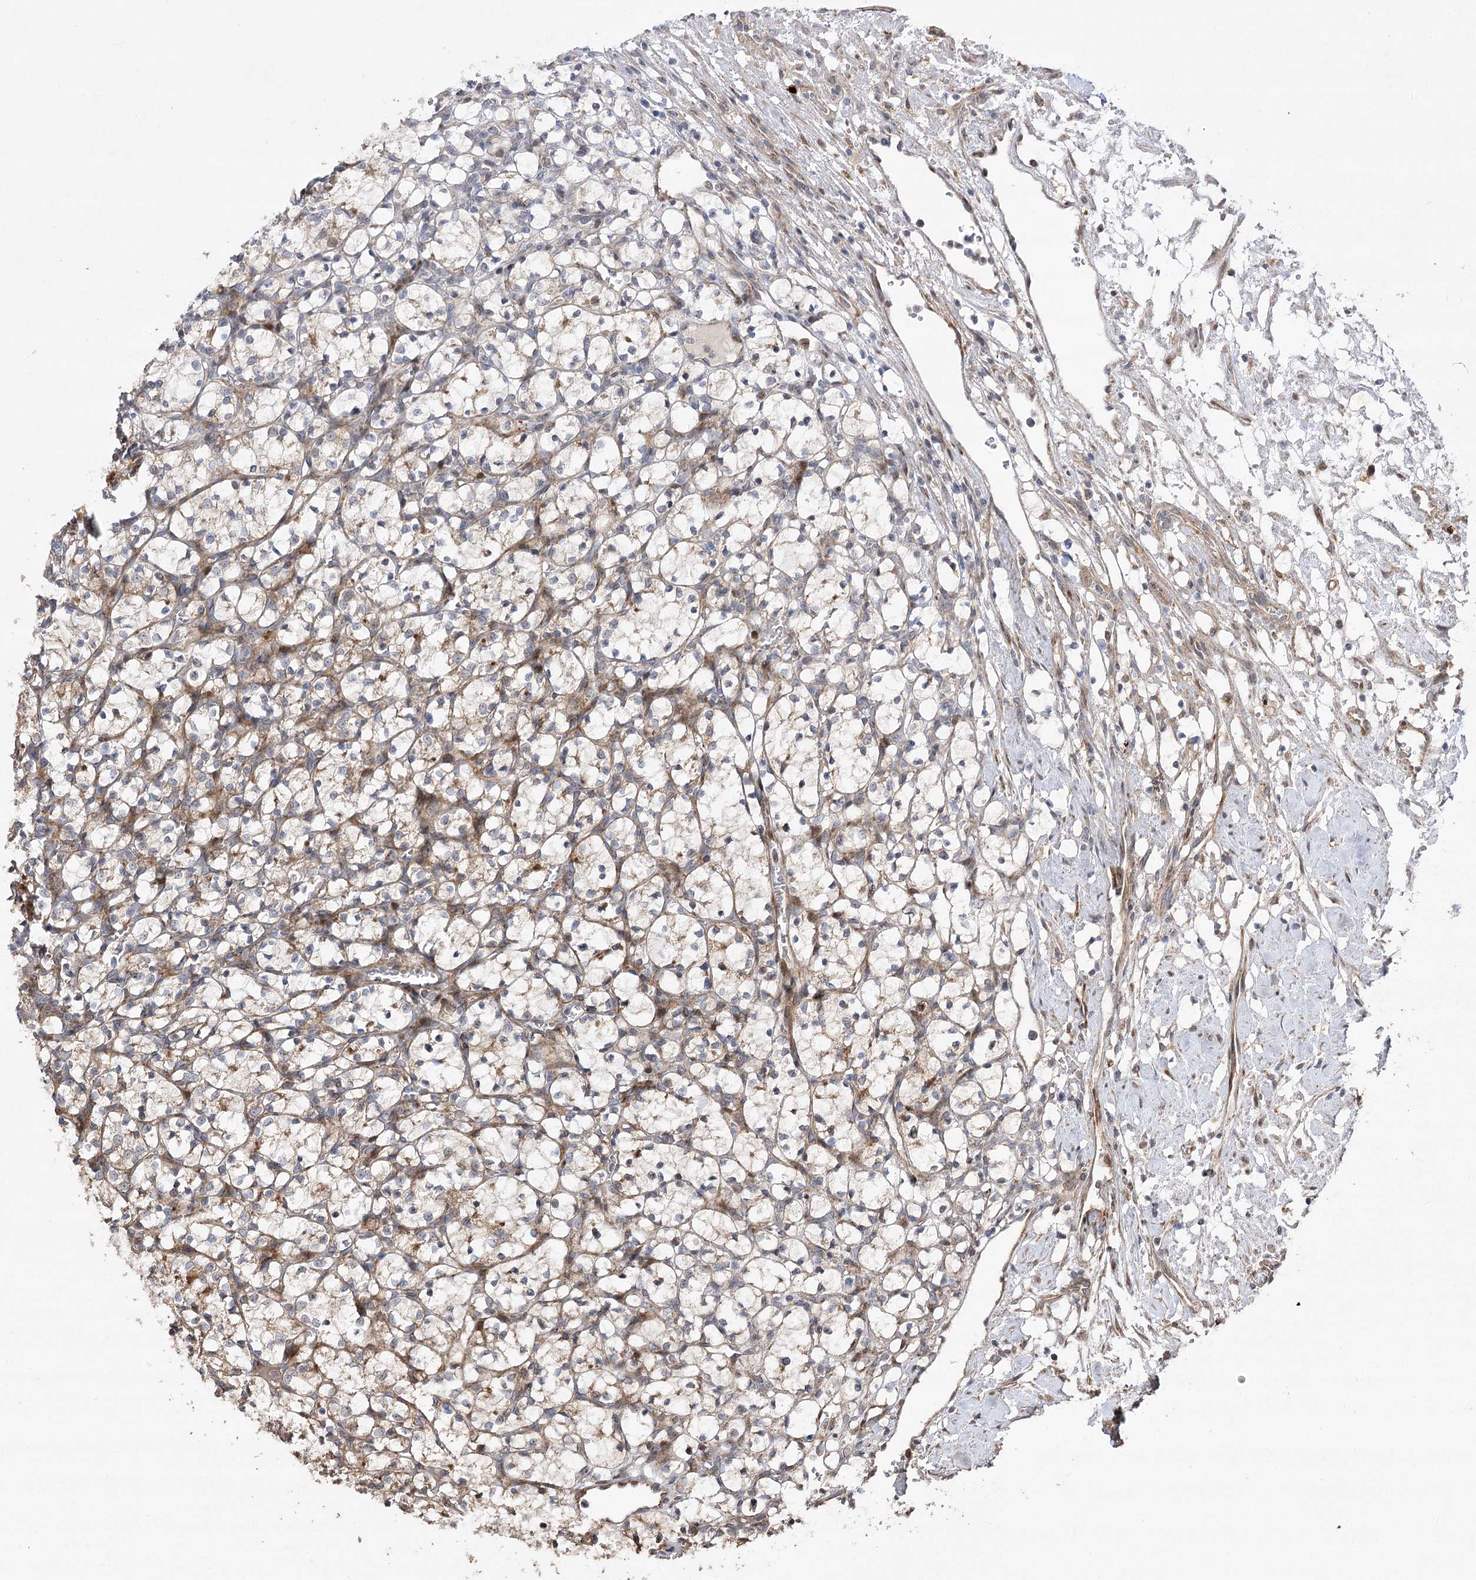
{"staining": {"intensity": "weak", "quantity": ">75%", "location": "cytoplasmic/membranous"}, "tissue": "renal cancer", "cell_type": "Tumor cells", "image_type": "cancer", "snomed": [{"axis": "morphology", "description": "Adenocarcinoma, NOS"}, {"axis": "topography", "description": "Kidney"}], "caption": "Human renal cancer stained for a protein (brown) demonstrates weak cytoplasmic/membranous positive expression in about >75% of tumor cells.", "gene": "OBSL1", "patient": {"sex": "female", "age": 69}}